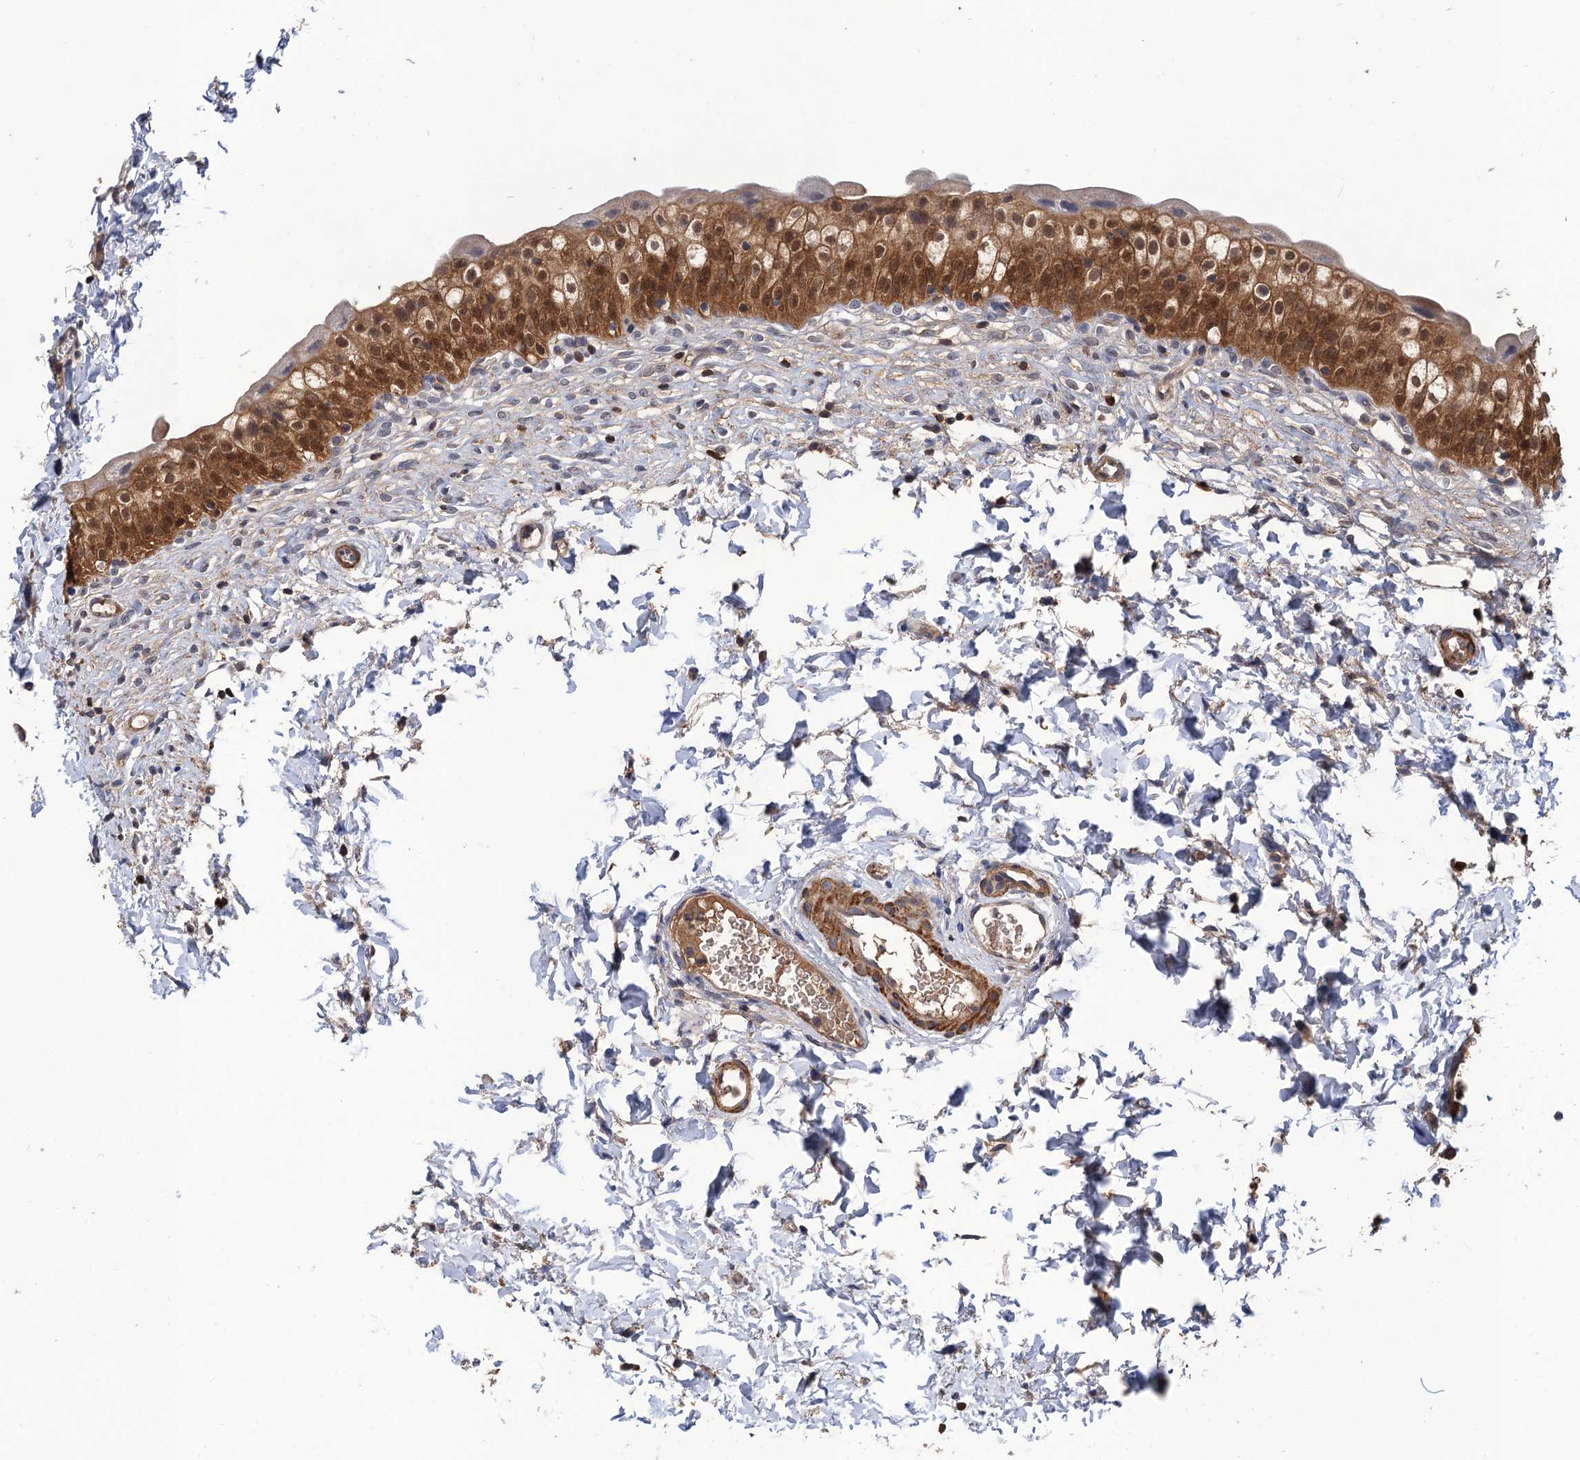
{"staining": {"intensity": "moderate", "quantity": ">75%", "location": "cytoplasmic/membranous,nuclear"}, "tissue": "urinary bladder", "cell_type": "Urothelial cells", "image_type": "normal", "snomed": [{"axis": "morphology", "description": "Normal tissue, NOS"}, {"axis": "topography", "description": "Urinary bladder"}], "caption": "Protein expression analysis of normal human urinary bladder reveals moderate cytoplasmic/membranous,nuclear expression in about >75% of urothelial cells. (DAB IHC, brown staining for protein, blue staining for nuclei).", "gene": "DGKA", "patient": {"sex": "male", "age": 55}}